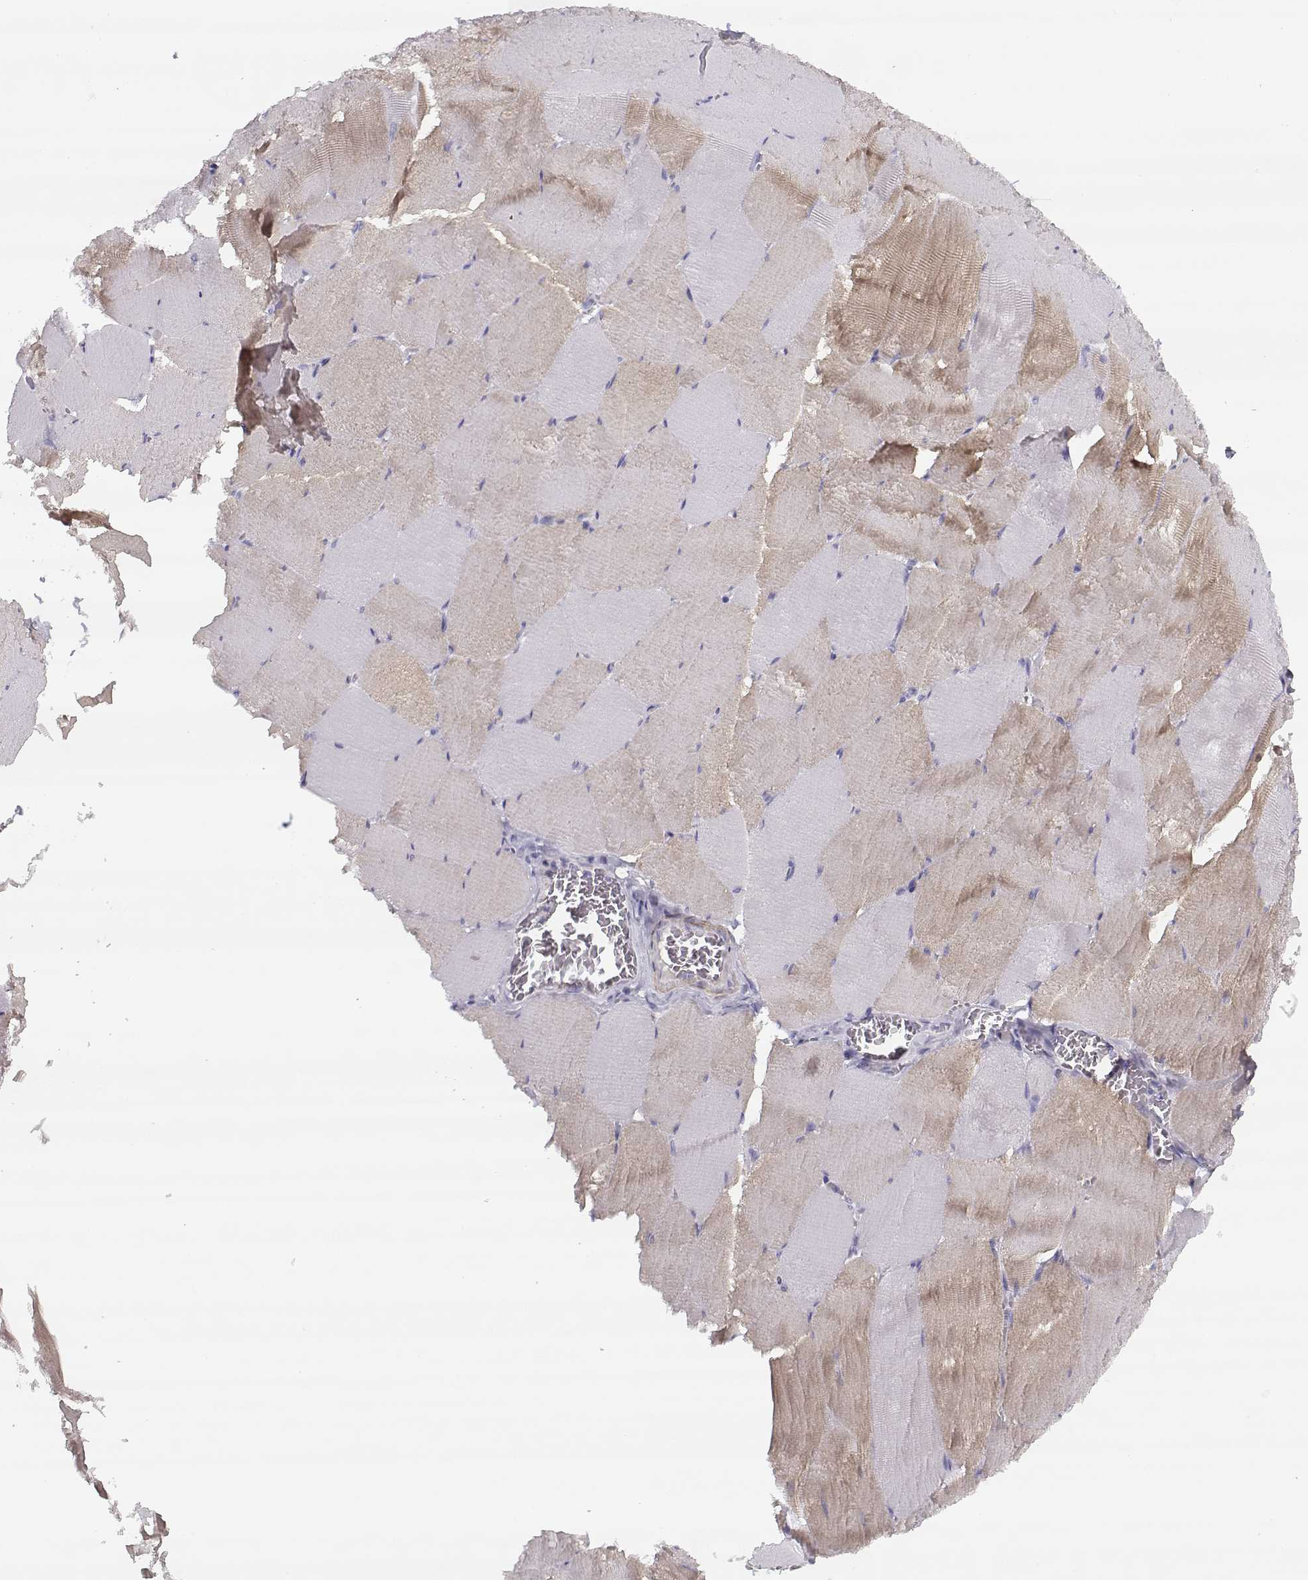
{"staining": {"intensity": "weak", "quantity": "<25%", "location": "cytoplasmic/membranous"}, "tissue": "skeletal muscle", "cell_type": "Myocytes", "image_type": "normal", "snomed": [{"axis": "morphology", "description": "Normal tissue, NOS"}, {"axis": "morphology", "description": "Malignant melanoma, Metastatic site"}, {"axis": "topography", "description": "Skeletal muscle"}], "caption": "Immunohistochemical staining of unremarkable human skeletal muscle demonstrates no significant positivity in myocytes.", "gene": "CREB3L3", "patient": {"sex": "male", "age": 50}}